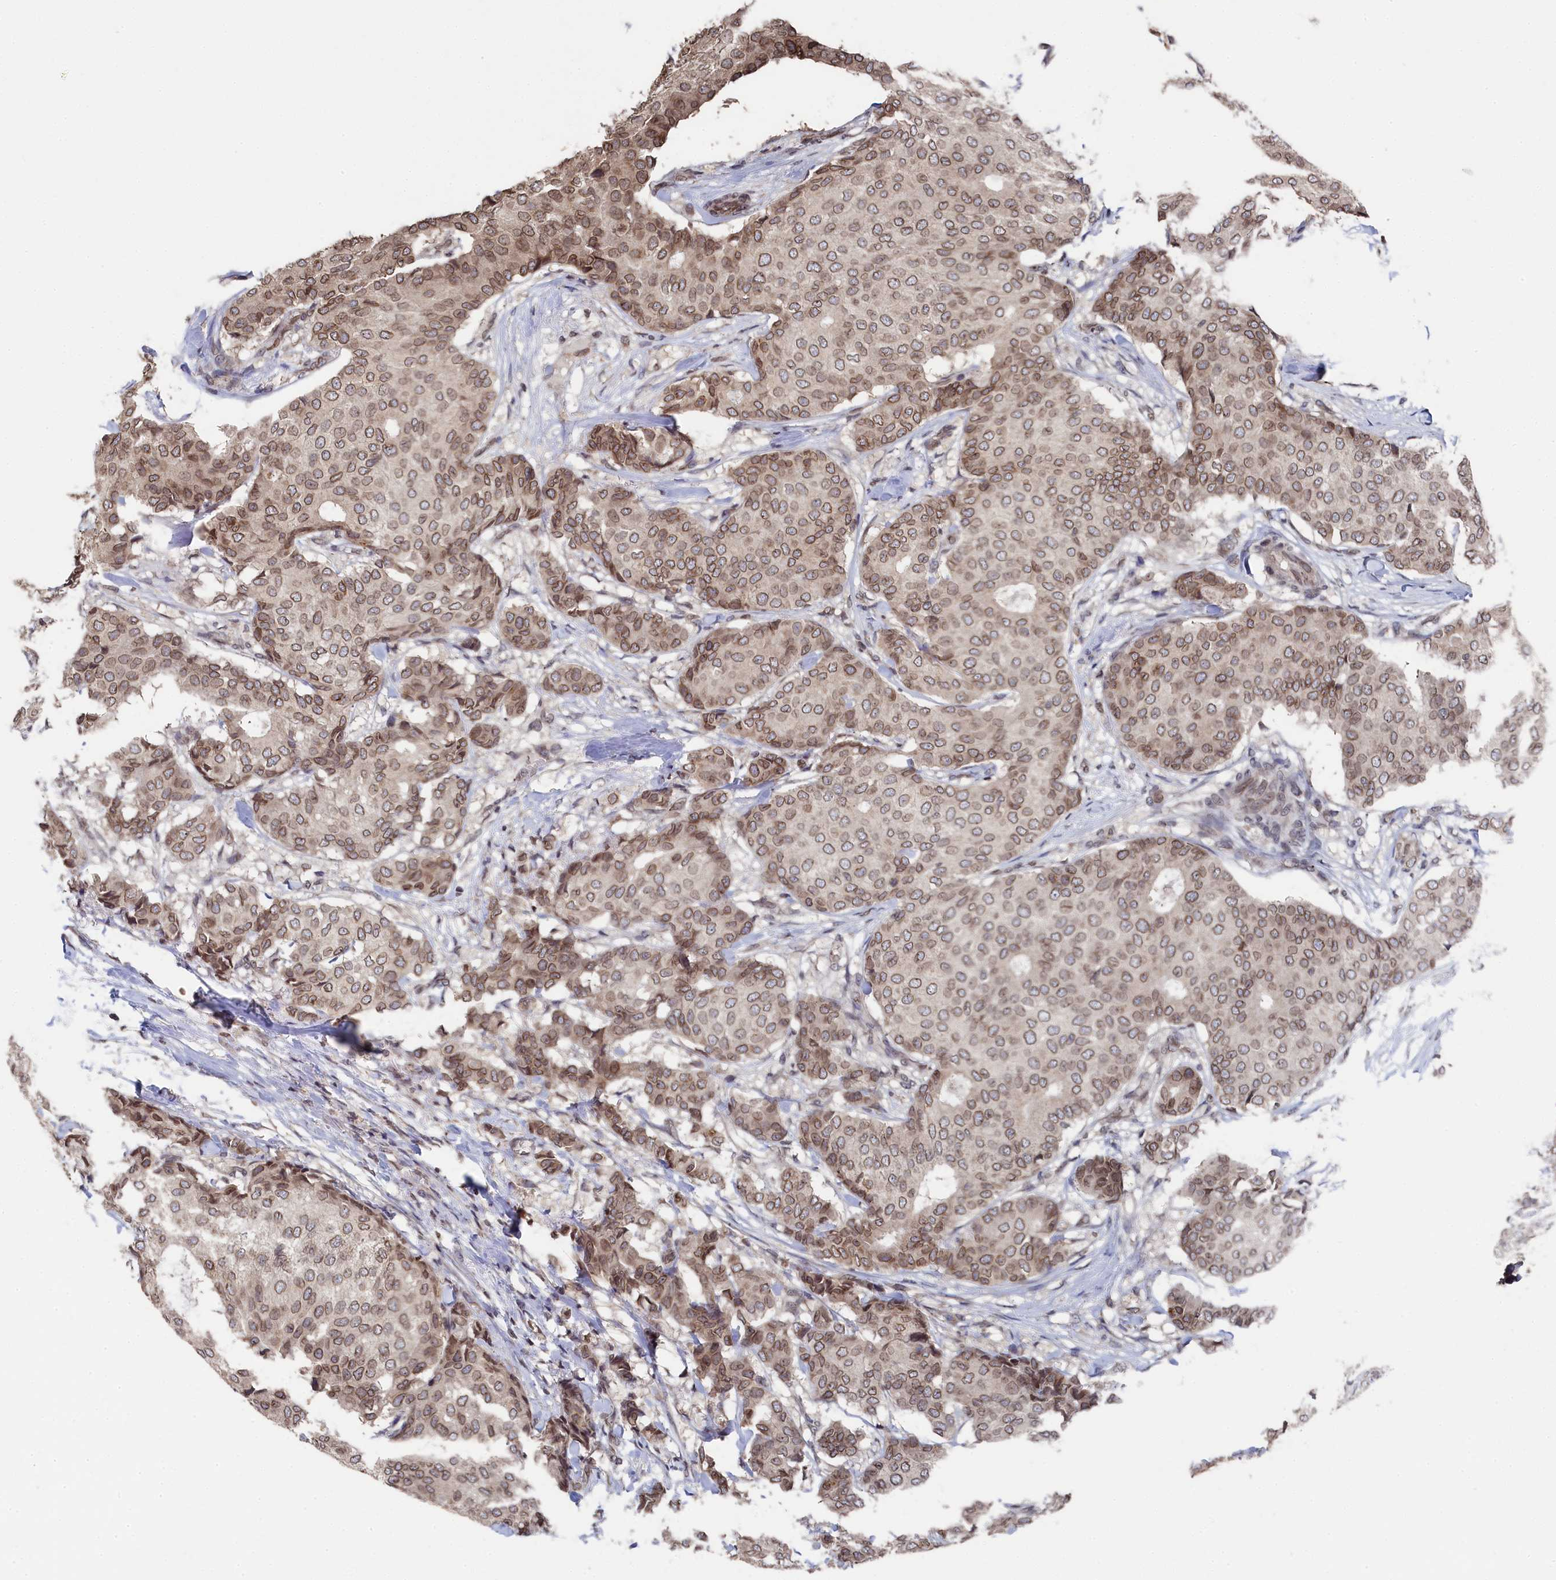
{"staining": {"intensity": "moderate", "quantity": ">75%", "location": "cytoplasmic/membranous,nuclear"}, "tissue": "breast cancer", "cell_type": "Tumor cells", "image_type": "cancer", "snomed": [{"axis": "morphology", "description": "Duct carcinoma"}, {"axis": "topography", "description": "Breast"}], "caption": "Human breast cancer (intraductal carcinoma) stained for a protein (brown) demonstrates moderate cytoplasmic/membranous and nuclear positive positivity in about >75% of tumor cells.", "gene": "ANKEF1", "patient": {"sex": "female", "age": 75}}